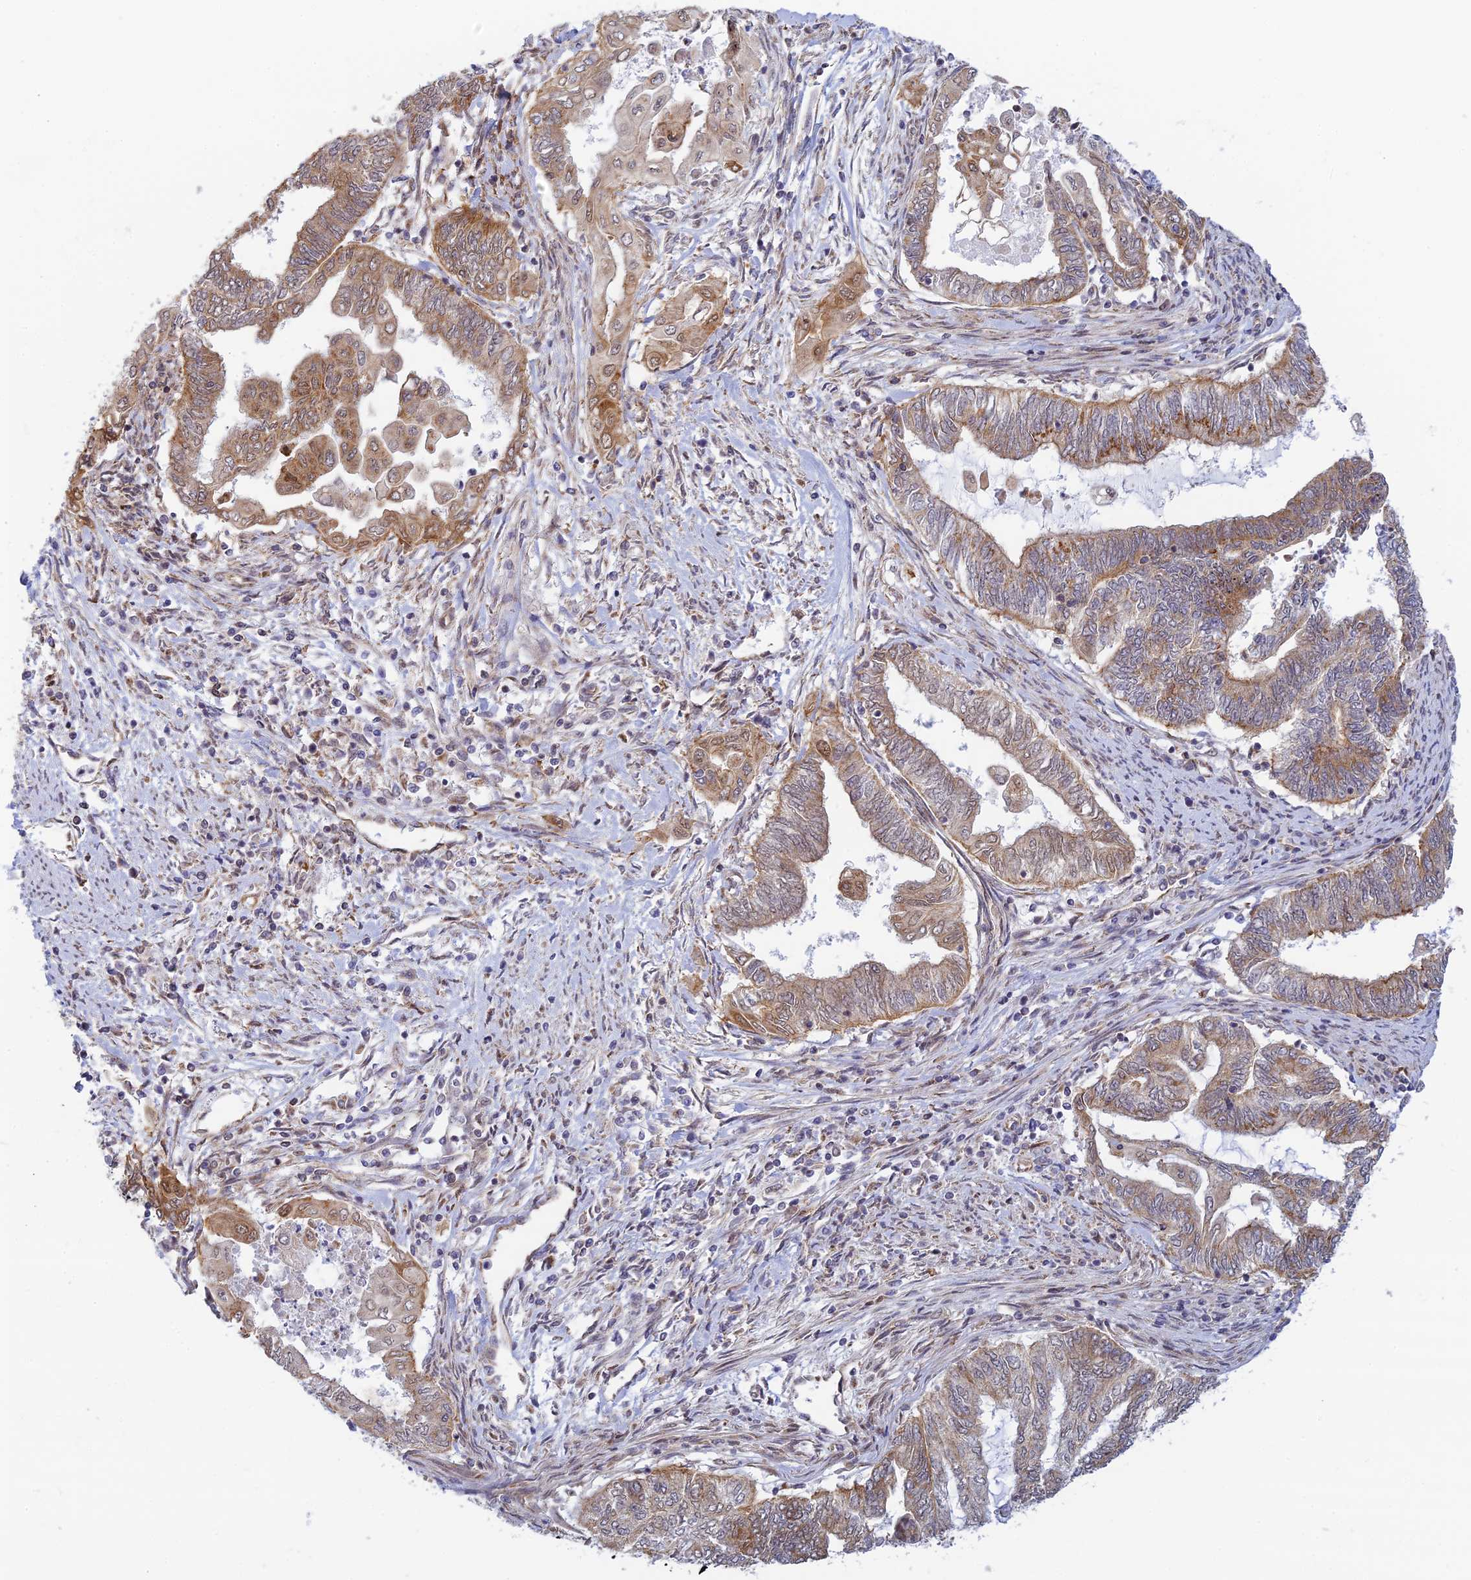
{"staining": {"intensity": "moderate", "quantity": ">75%", "location": "cytoplasmic/membranous"}, "tissue": "endometrial cancer", "cell_type": "Tumor cells", "image_type": "cancer", "snomed": [{"axis": "morphology", "description": "Adenocarcinoma, NOS"}, {"axis": "topography", "description": "Uterus"}, {"axis": "topography", "description": "Endometrium"}], "caption": "Brown immunohistochemical staining in adenocarcinoma (endometrial) reveals moderate cytoplasmic/membranous expression in about >75% of tumor cells.", "gene": "HOOK2", "patient": {"sex": "female", "age": 70}}